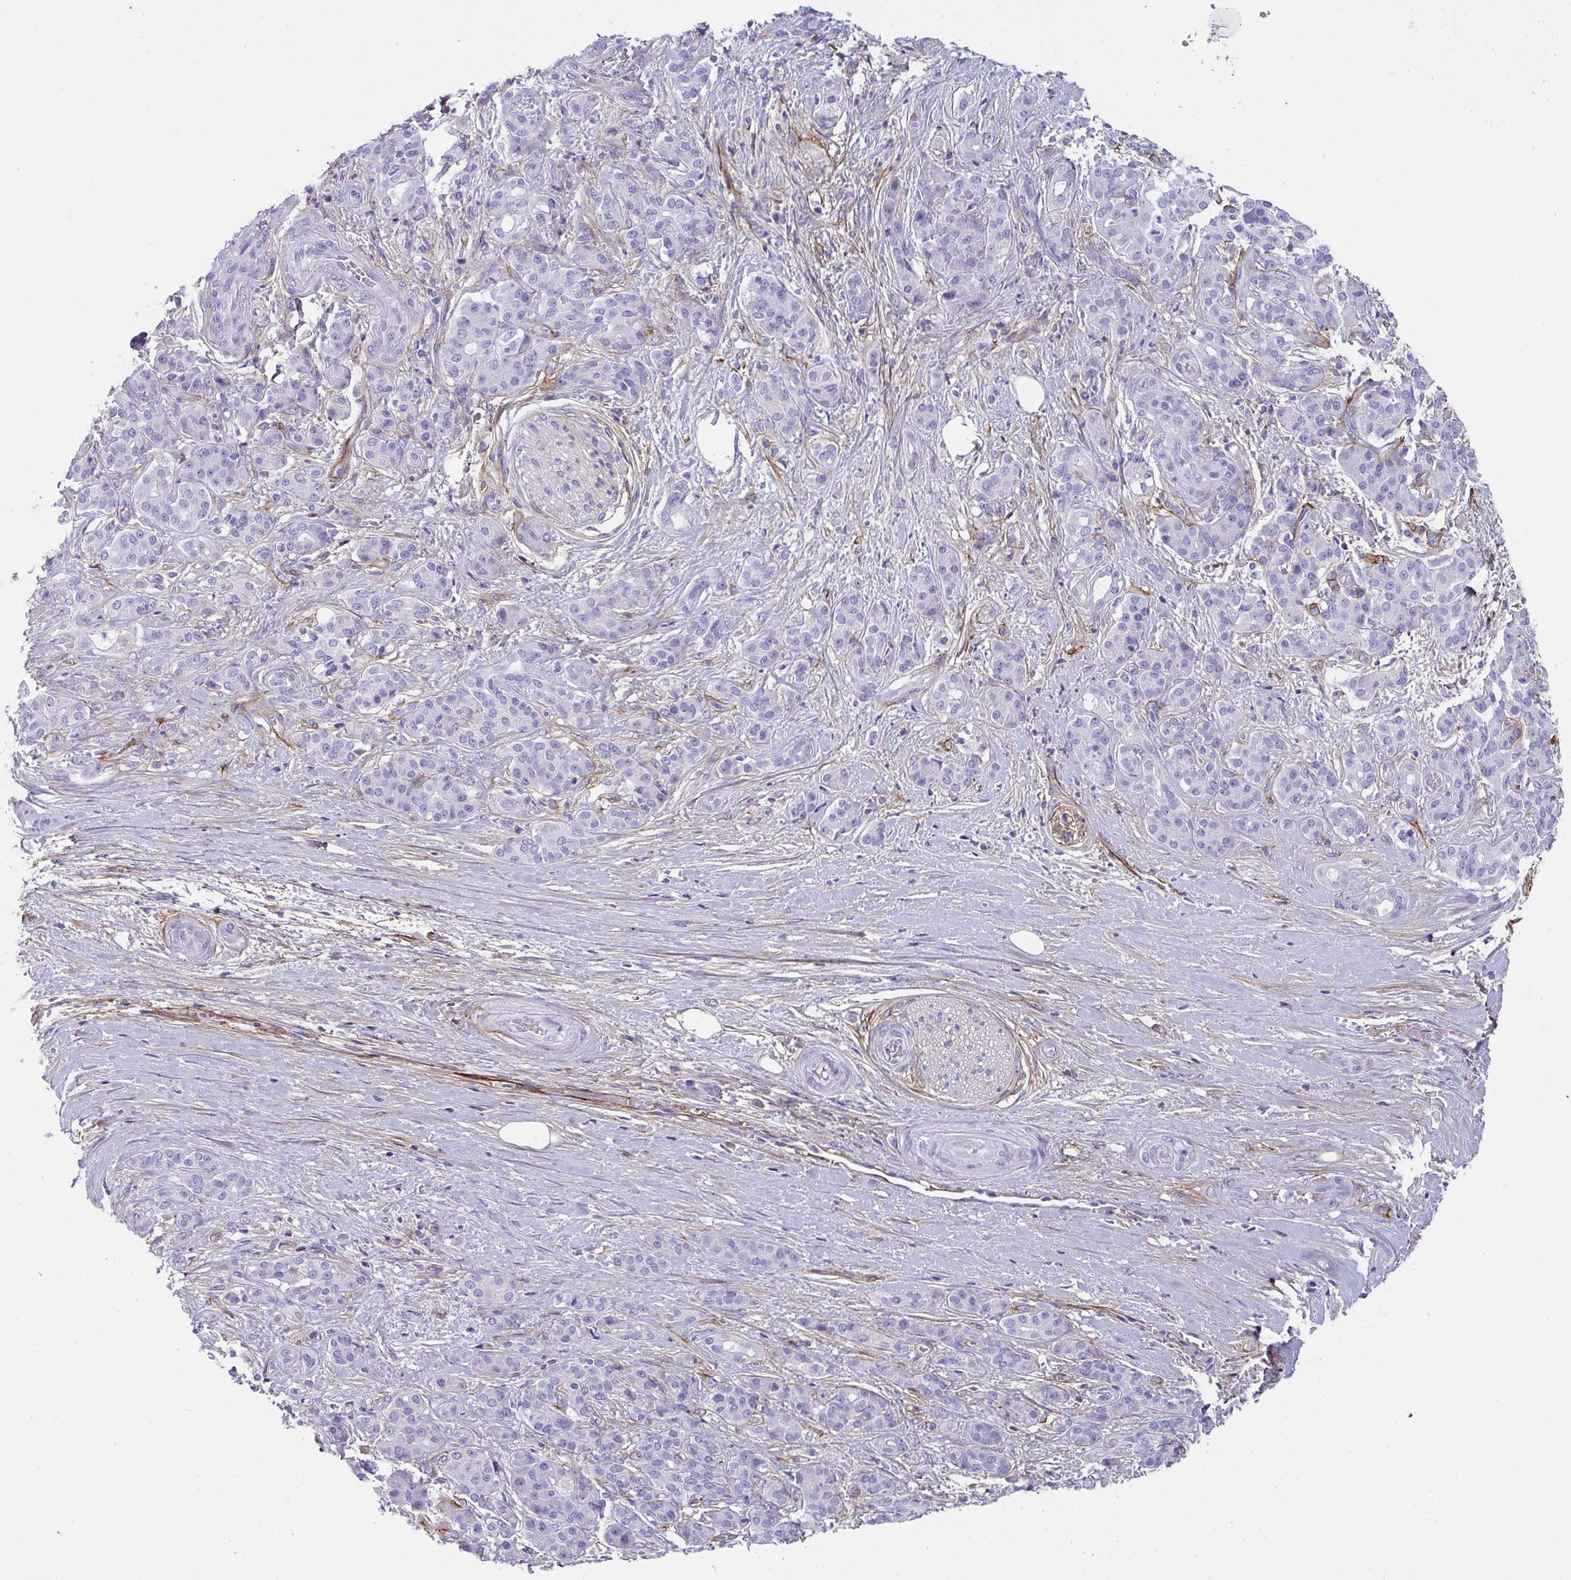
{"staining": {"intensity": "negative", "quantity": "none", "location": "none"}, "tissue": "pancreatic cancer", "cell_type": "Tumor cells", "image_type": "cancer", "snomed": [{"axis": "morphology", "description": "Adenocarcinoma, NOS"}, {"axis": "topography", "description": "Pancreas"}], "caption": "The immunohistochemistry micrograph has no significant staining in tumor cells of pancreatic cancer (adenocarcinoma) tissue.", "gene": "LHFPL6", "patient": {"sex": "male", "age": 57}}